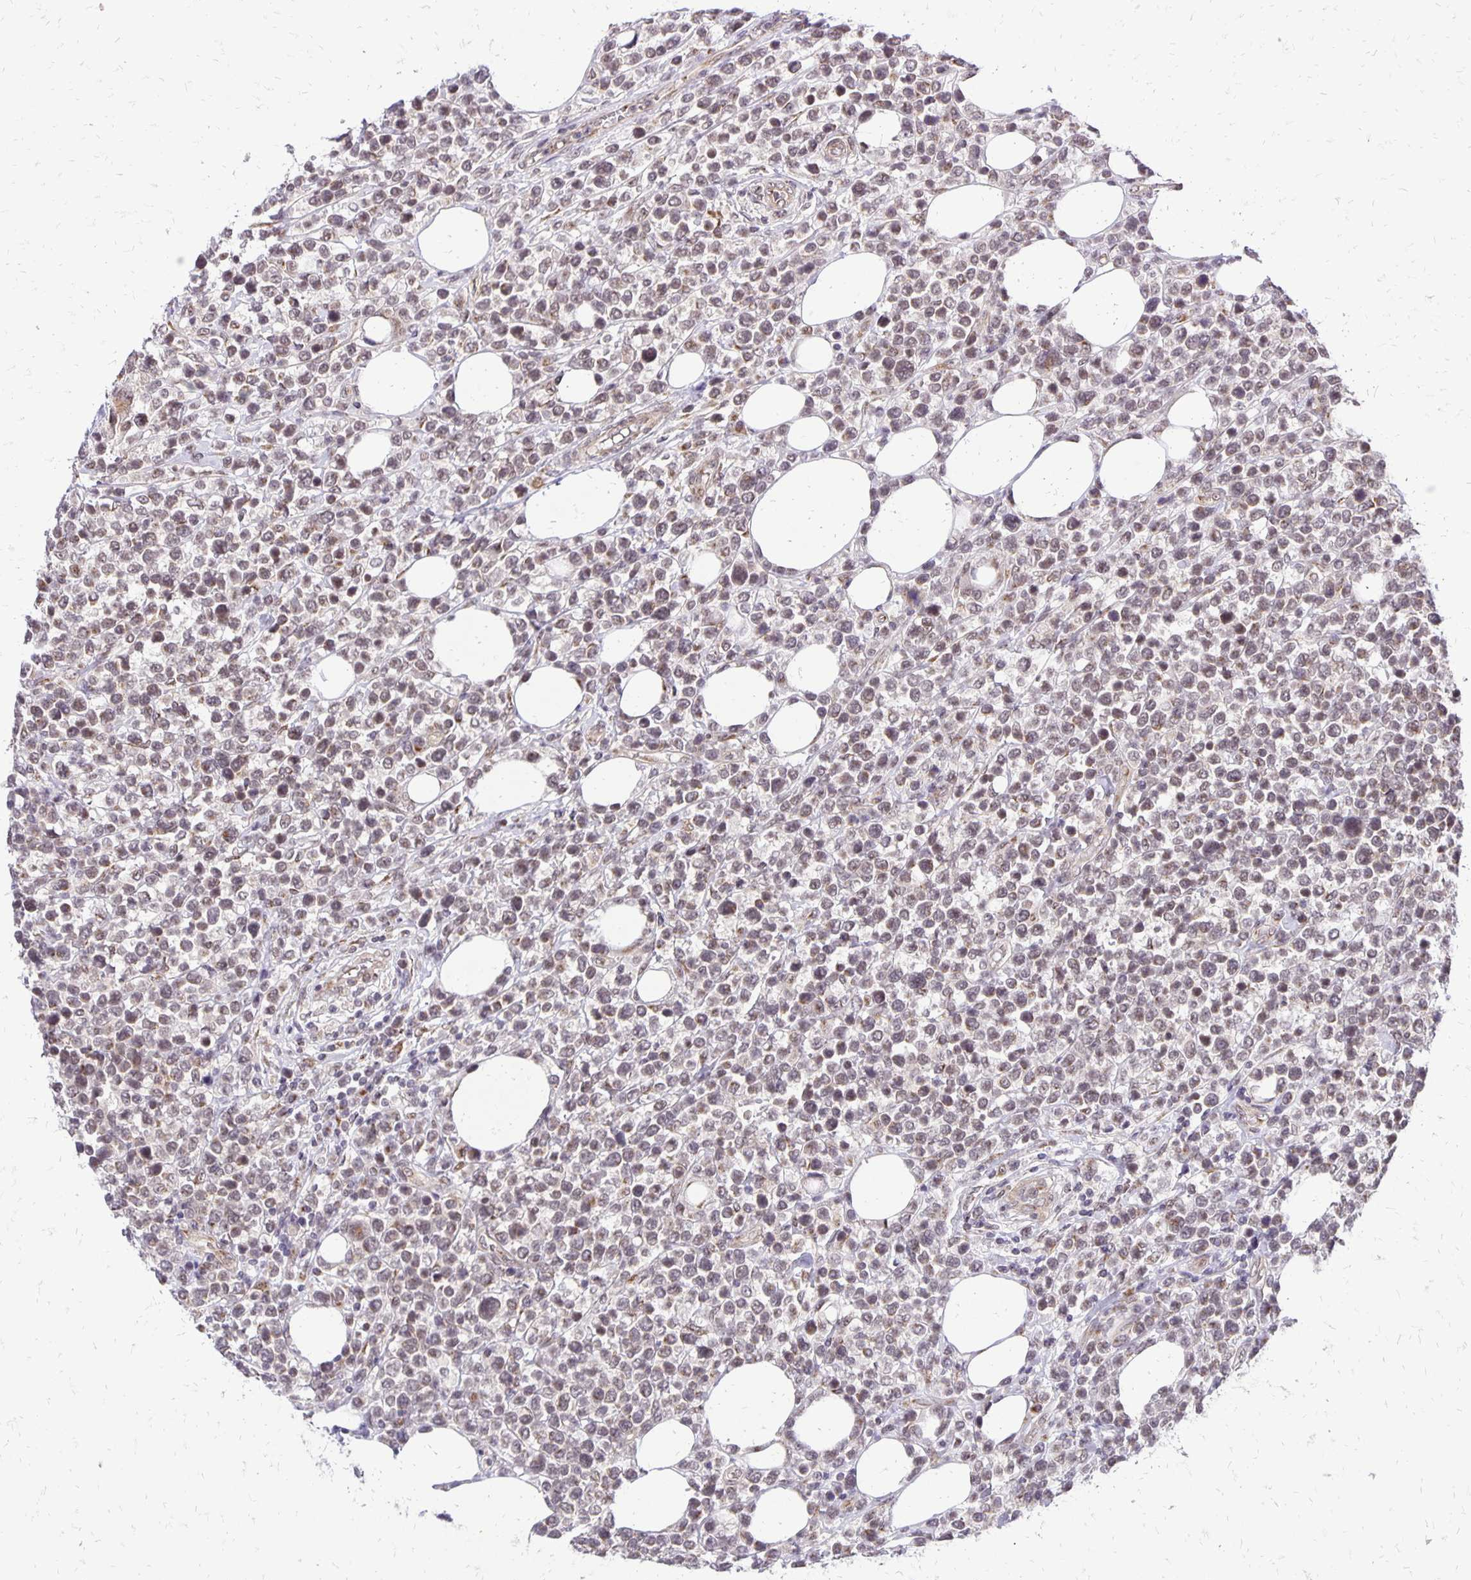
{"staining": {"intensity": "weak", "quantity": "<25%", "location": "nuclear"}, "tissue": "lymphoma", "cell_type": "Tumor cells", "image_type": "cancer", "snomed": [{"axis": "morphology", "description": "Malignant lymphoma, non-Hodgkin's type, Low grade"}, {"axis": "topography", "description": "Lymph node"}], "caption": "There is no significant staining in tumor cells of malignant lymphoma, non-Hodgkin's type (low-grade). (DAB (3,3'-diaminobenzidine) immunohistochemistry (IHC), high magnification).", "gene": "GOLGA5", "patient": {"sex": "male", "age": 60}}